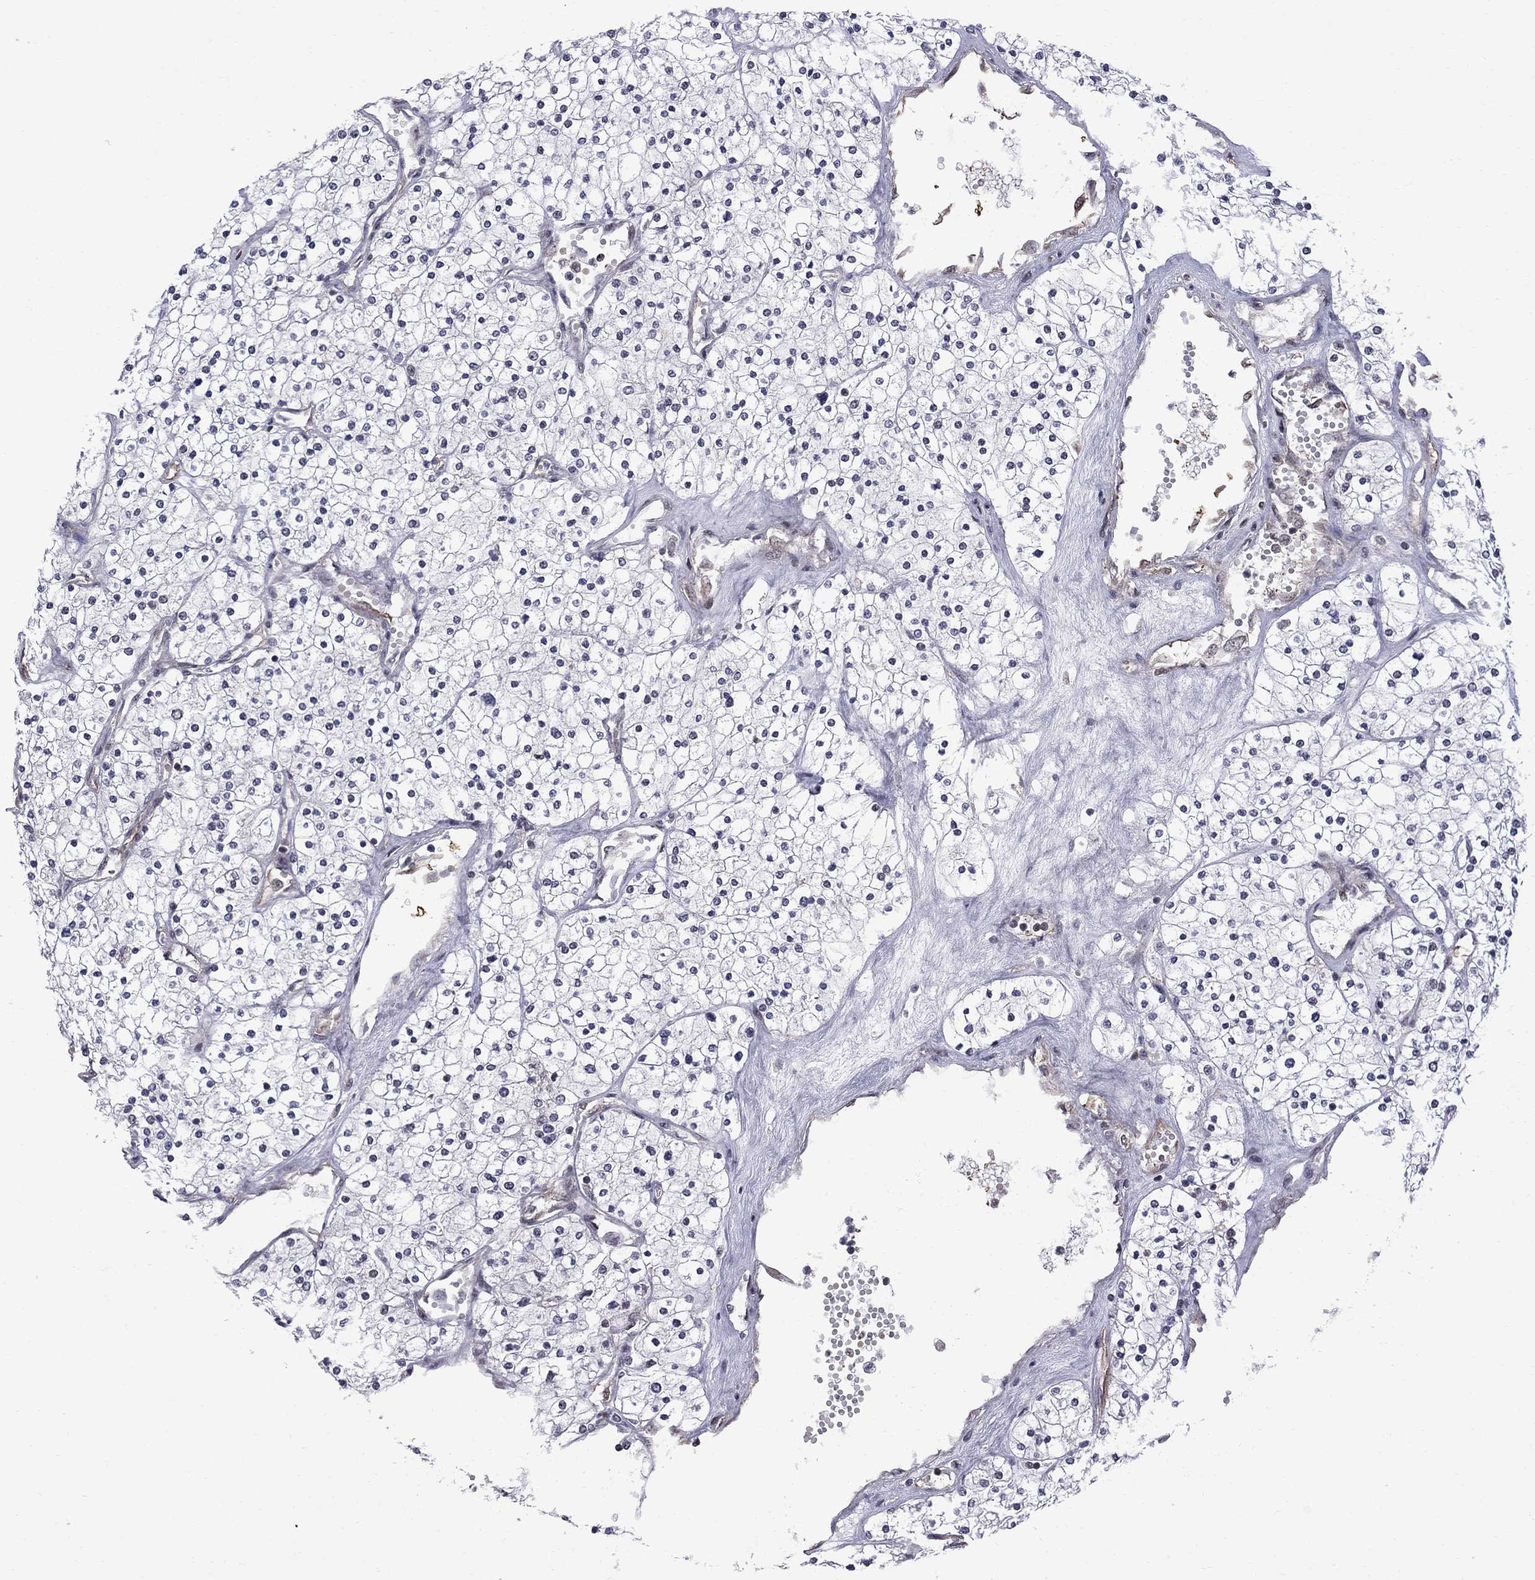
{"staining": {"intensity": "negative", "quantity": "none", "location": "none"}, "tissue": "renal cancer", "cell_type": "Tumor cells", "image_type": "cancer", "snomed": [{"axis": "morphology", "description": "Adenocarcinoma, NOS"}, {"axis": "topography", "description": "Kidney"}], "caption": "The IHC histopathology image has no significant expression in tumor cells of renal cancer (adenocarcinoma) tissue.", "gene": "BRF1", "patient": {"sex": "male", "age": 80}}